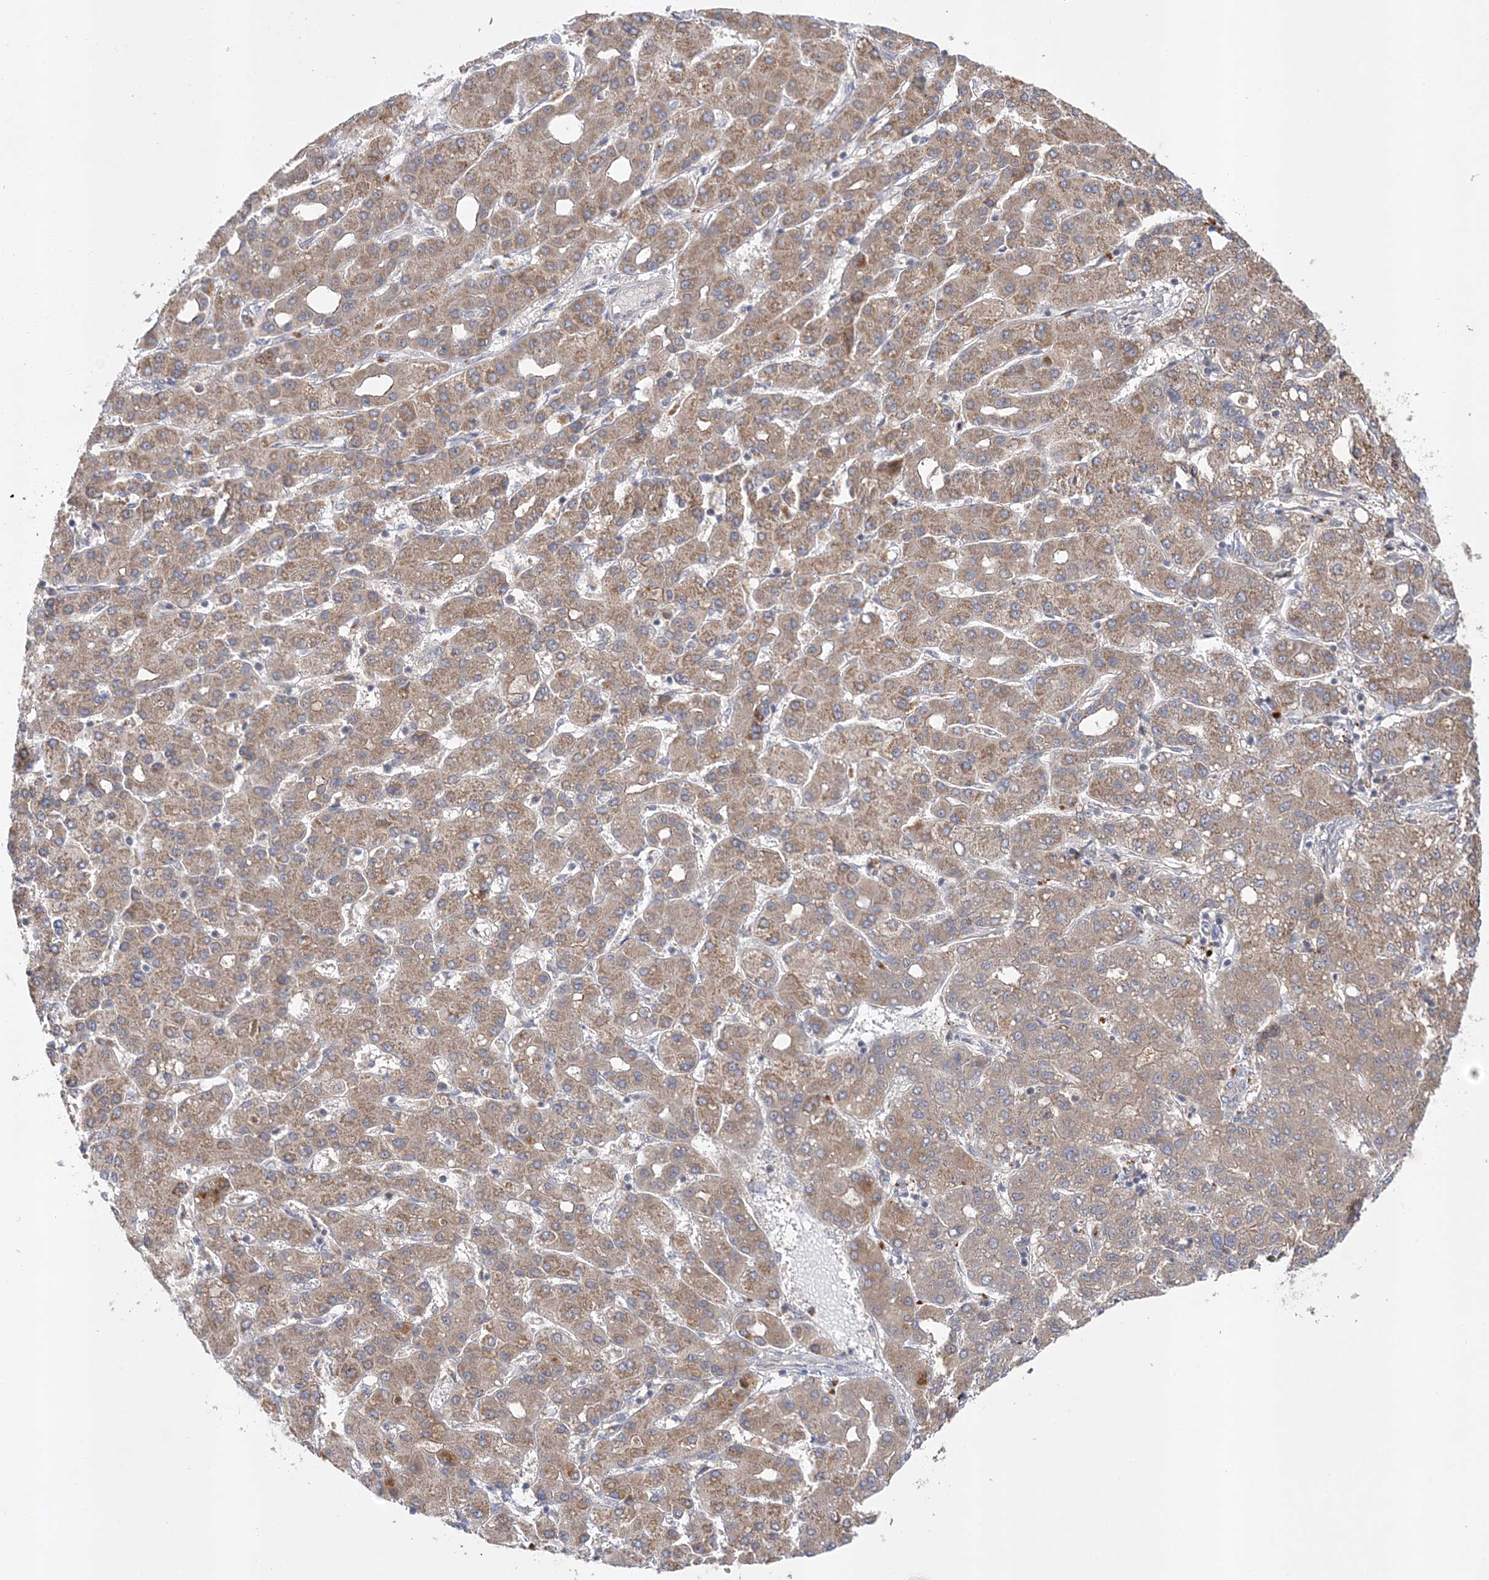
{"staining": {"intensity": "weak", "quantity": ">75%", "location": "cytoplasmic/membranous"}, "tissue": "liver cancer", "cell_type": "Tumor cells", "image_type": "cancer", "snomed": [{"axis": "morphology", "description": "Carcinoma, Hepatocellular, NOS"}, {"axis": "topography", "description": "Liver"}], "caption": "High-power microscopy captured an immunohistochemistry (IHC) photomicrograph of liver cancer (hepatocellular carcinoma), revealing weak cytoplasmic/membranous positivity in about >75% of tumor cells. The staining was performed using DAB (3,3'-diaminobenzidine), with brown indicating positive protein expression. Nuclei are stained blue with hematoxylin.", "gene": "MMADHC", "patient": {"sex": "male", "age": 65}}